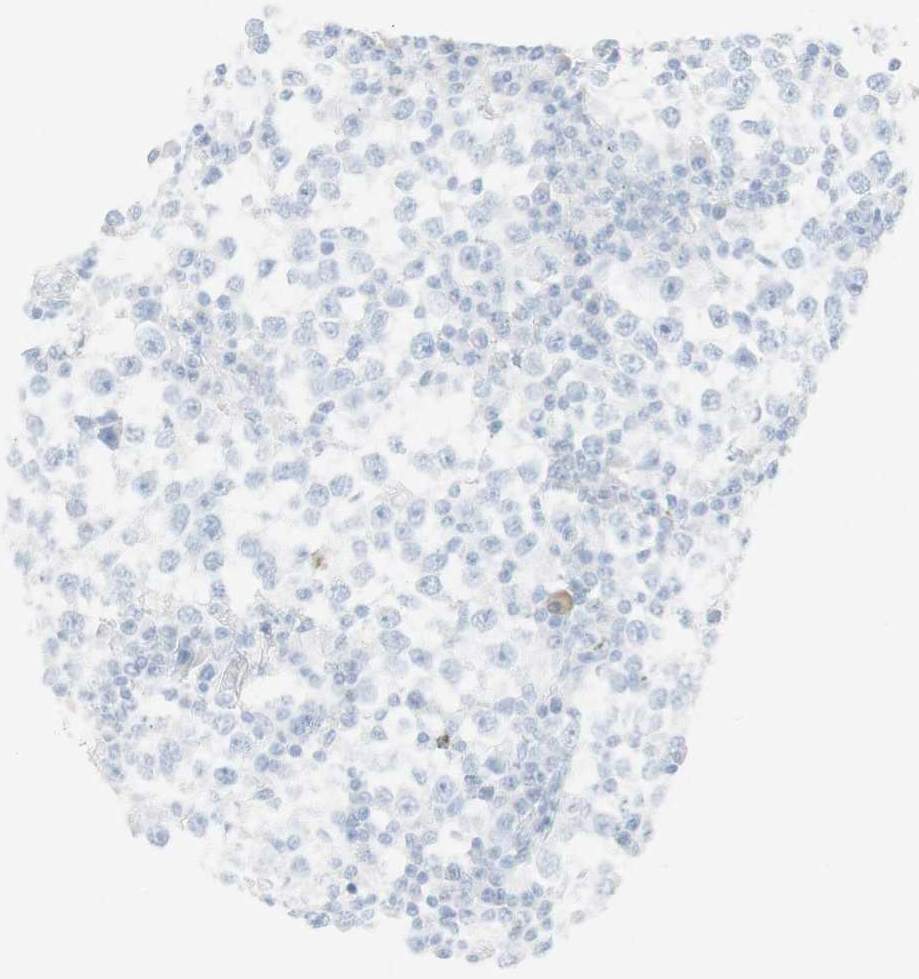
{"staining": {"intensity": "negative", "quantity": "none", "location": "none"}, "tissue": "testis cancer", "cell_type": "Tumor cells", "image_type": "cancer", "snomed": [{"axis": "morphology", "description": "Seminoma, NOS"}, {"axis": "topography", "description": "Testis"}], "caption": "High magnification brightfield microscopy of testis seminoma stained with DAB (brown) and counterstained with hematoxylin (blue): tumor cells show no significant expression.", "gene": "NAPSA", "patient": {"sex": "male", "age": 65}}